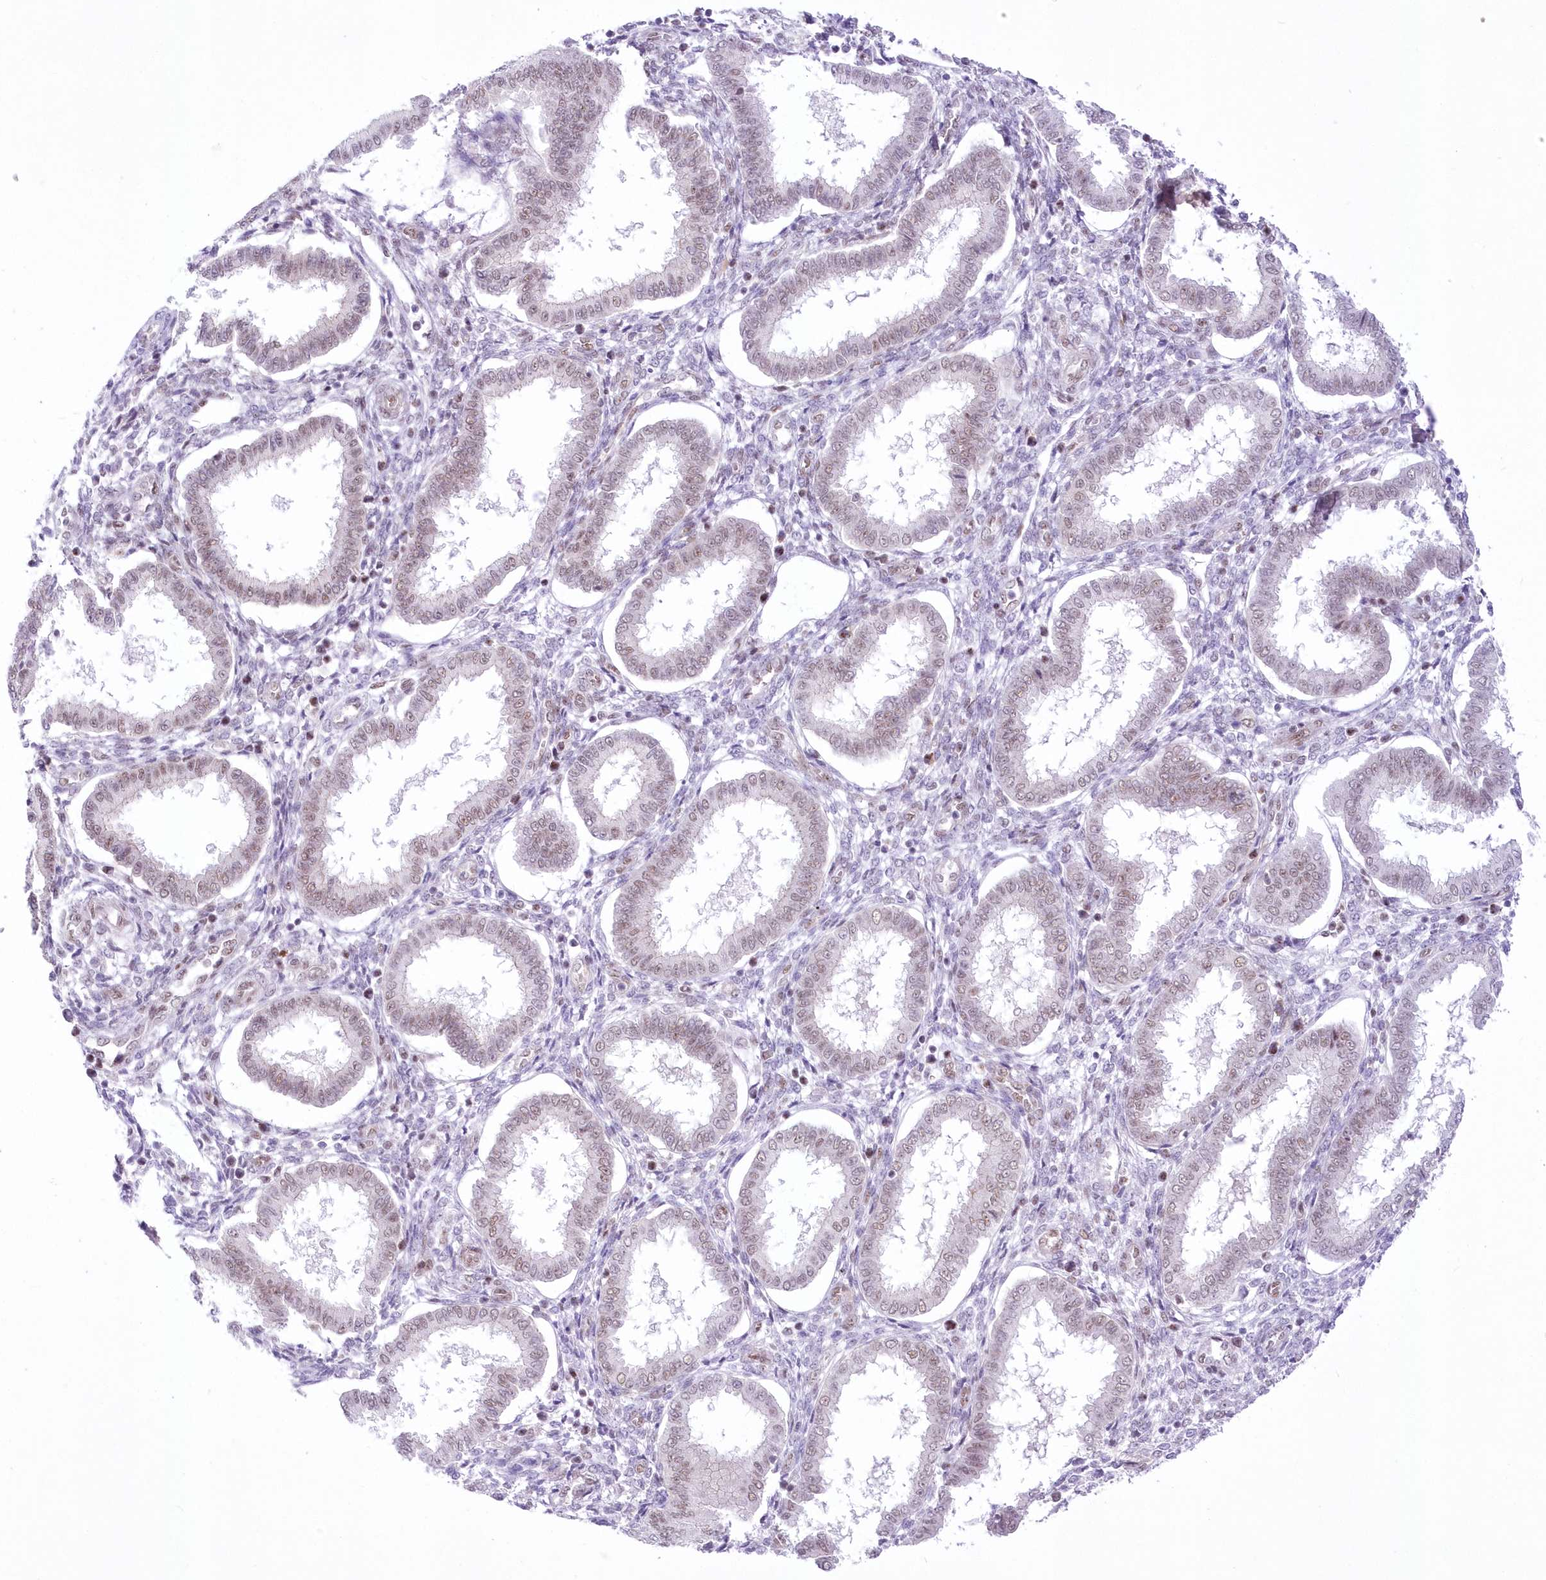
{"staining": {"intensity": "moderate", "quantity": "<25%", "location": "nuclear"}, "tissue": "endometrium", "cell_type": "Cells in endometrial stroma", "image_type": "normal", "snomed": [{"axis": "morphology", "description": "Normal tissue, NOS"}, {"axis": "topography", "description": "Endometrium"}], "caption": "This micrograph shows immunohistochemistry (IHC) staining of unremarkable endometrium, with low moderate nuclear staining in approximately <25% of cells in endometrial stroma.", "gene": "NSUN2", "patient": {"sex": "female", "age": 24}}